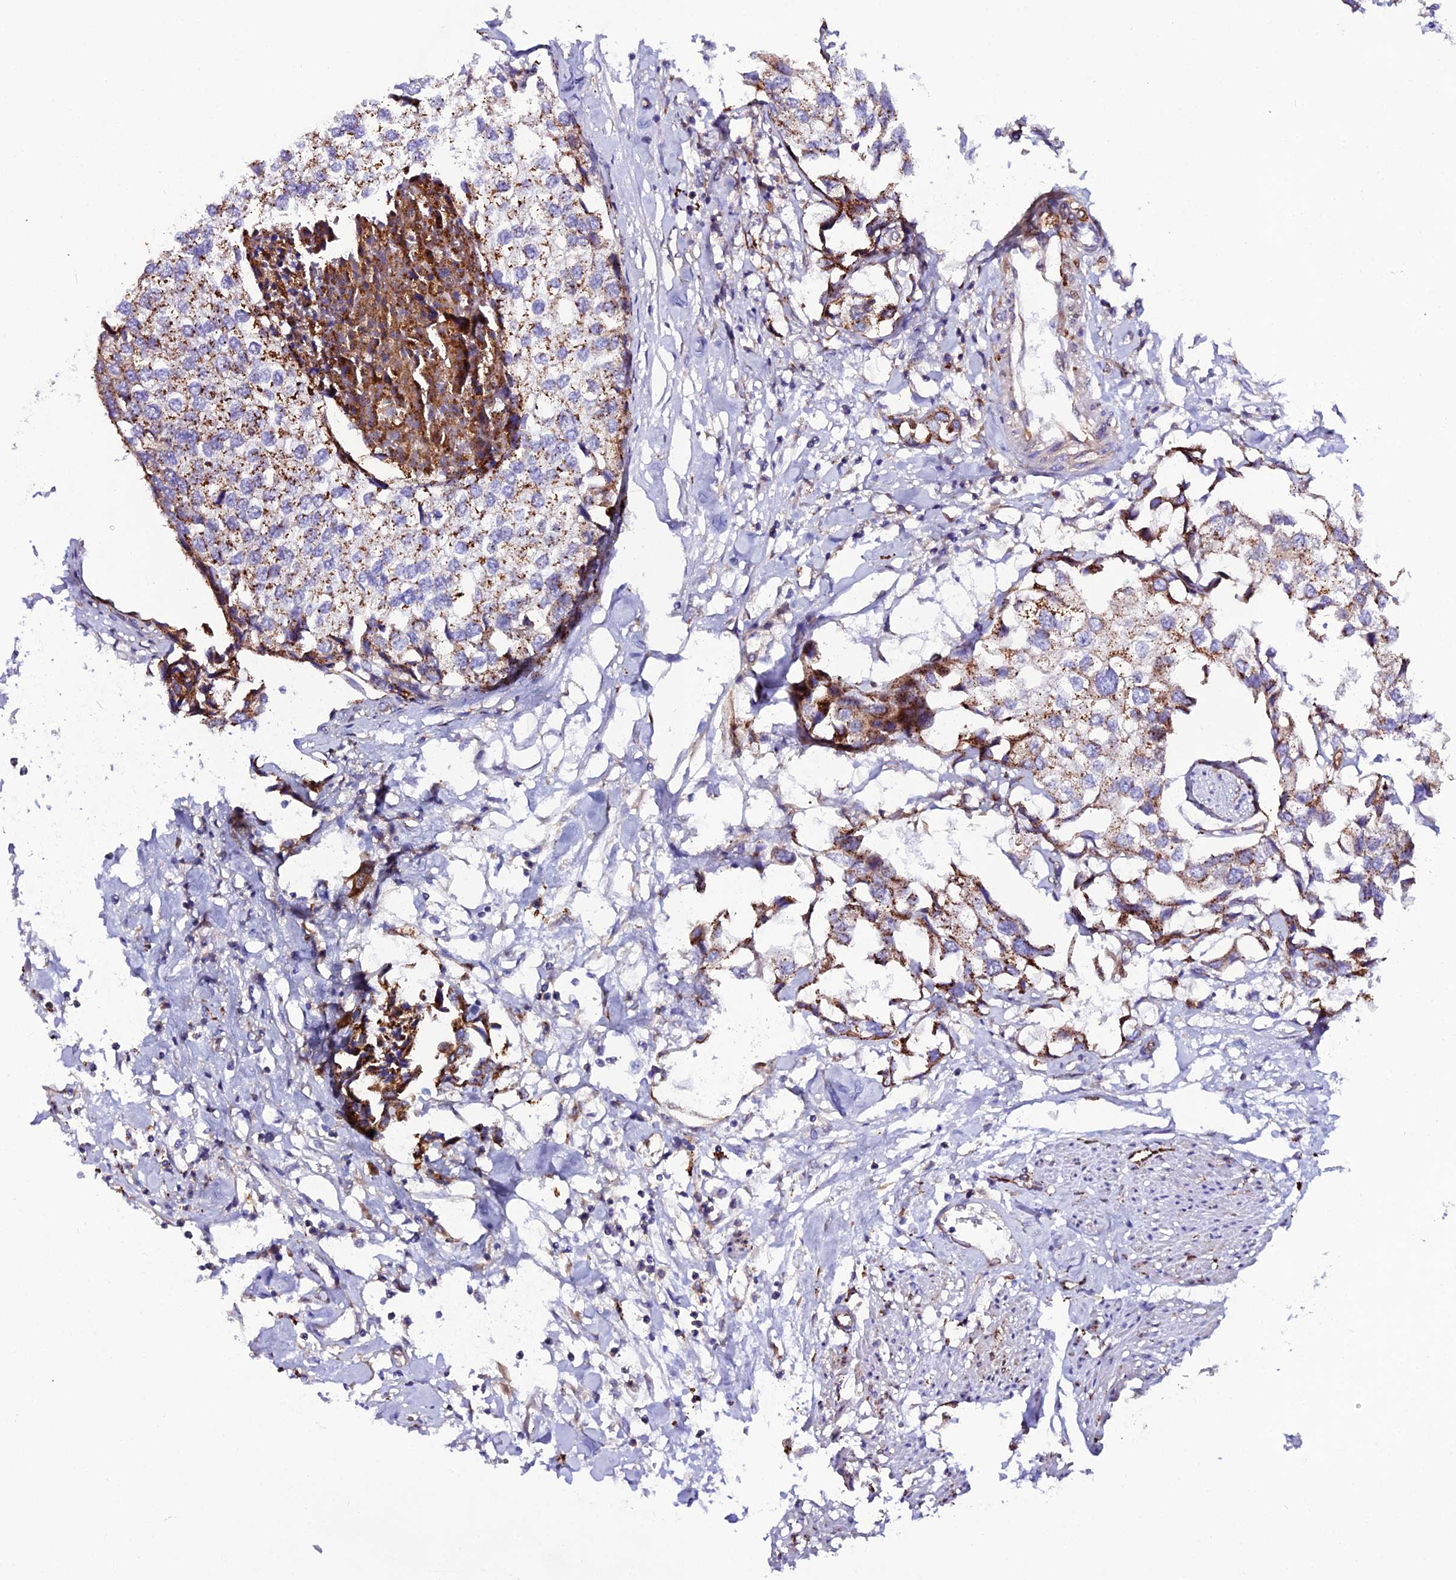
{"staining": {"intensity": "moderate", "quantity": "25%-75%", "location": "cytoplasmic/membranous"}, "tissue": "urothelial cancer", "cell_type": "Tumor cells", "image_type": "cancer", "snomed": [{"axis": "morphology", "description": "Urothelial carcinoma, High grade"}, {"axis": "topography", "description": "Urinary bladder"}], "caption": "High-grade urothelial carcinoma stained with immunohistochemistry demonstrates moderate cytoplasmic/membranous positivity in approximately 25%-75% of tumor cells.", "gene": "TRPV2", "patient": {"sex": "male", "age": 64}}